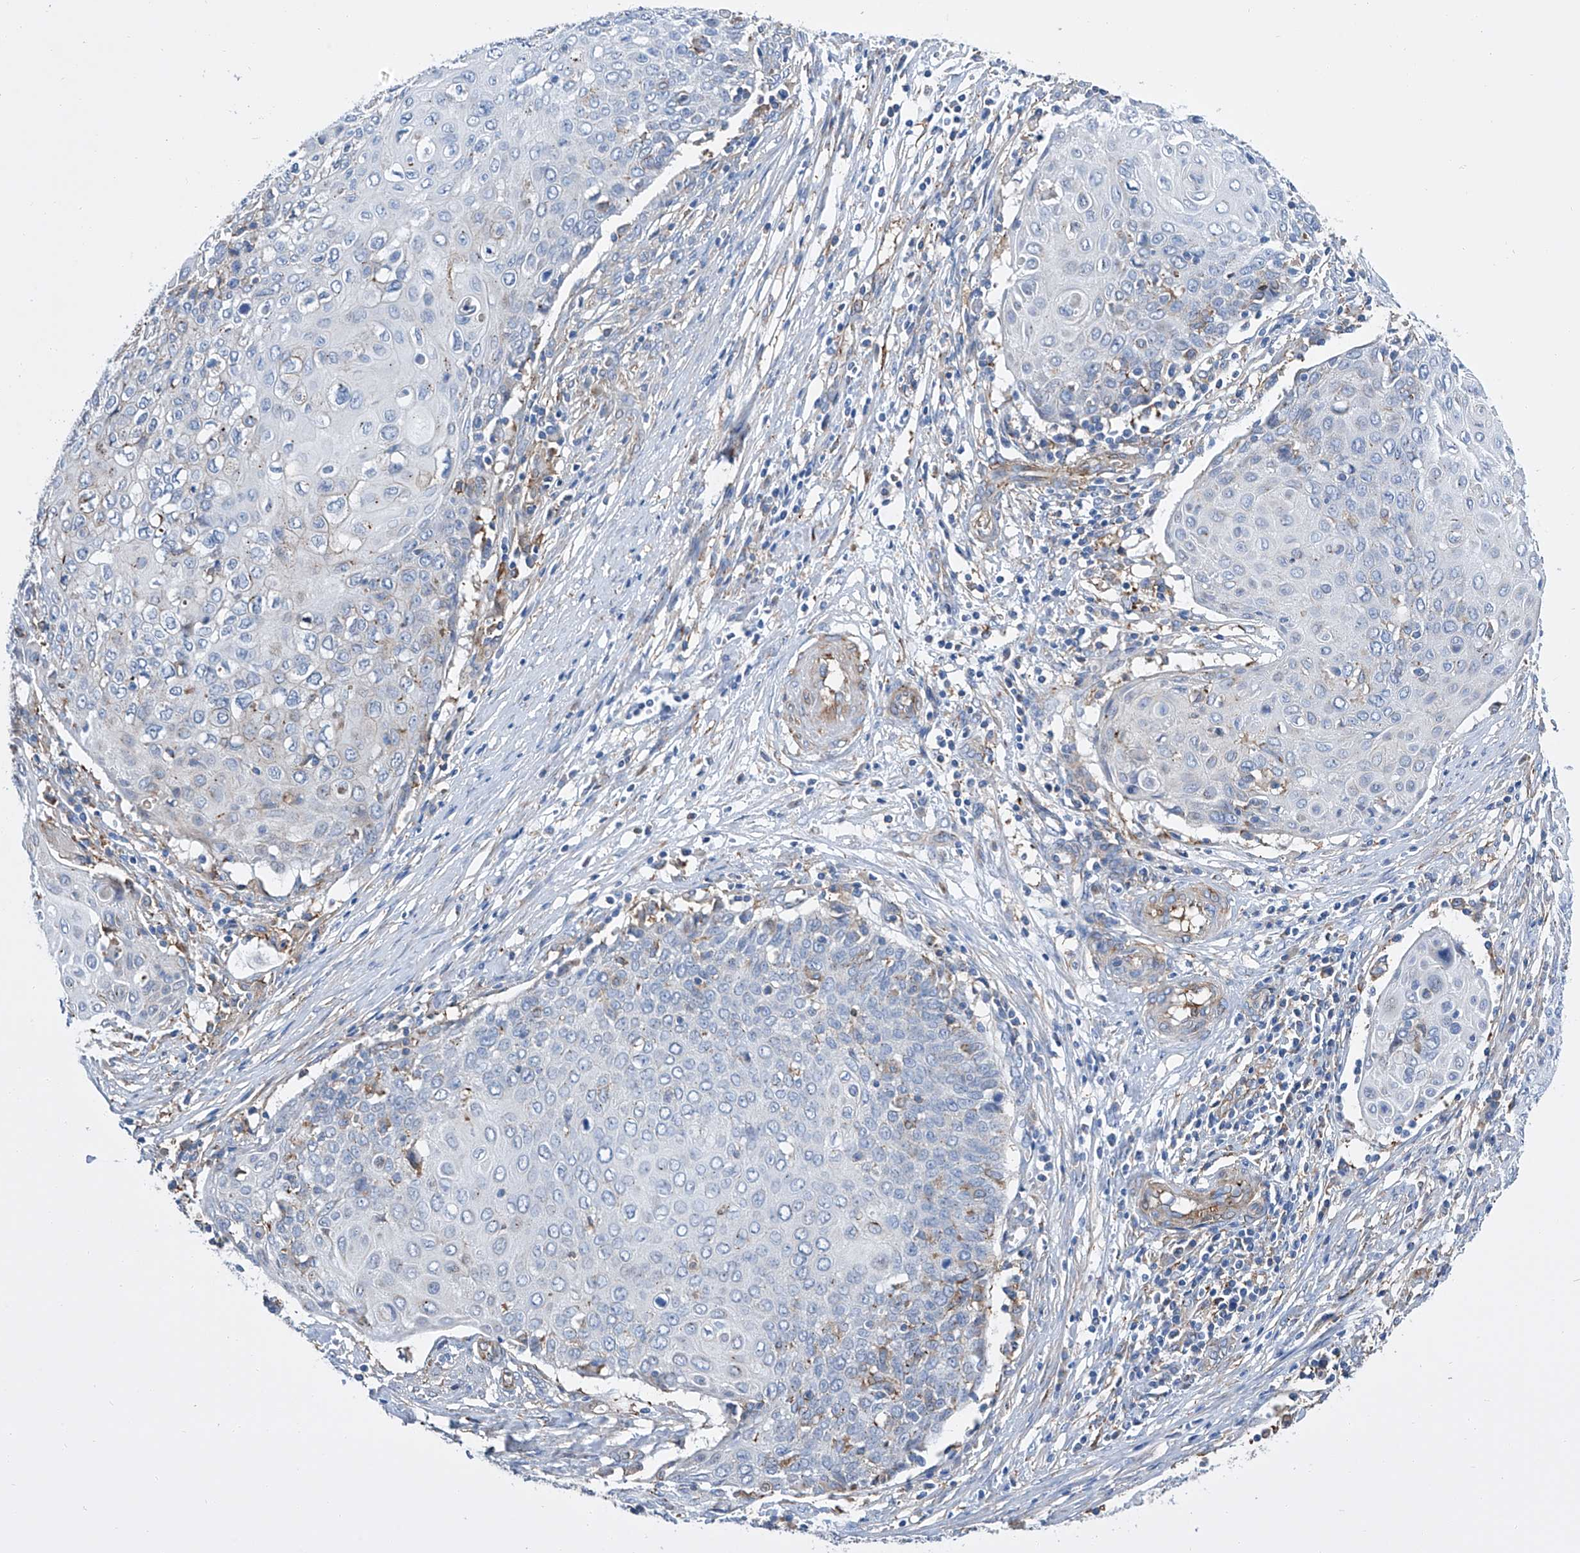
{"staining": {"intensity": "negative", "quantity": "none", "location": "none"}, "tissue": "cervical cancer", "cell_type": "Tumor cells", "image_type": "cancer", "snomed": [{"axis": "morphology", "description": "Squamous cell carcinoma, NOS"}, {"axis": "topography", "description": "Cervix"}], "caption": "Immunohistochemistry of cervical squamous cell carcinoma shows no positivity in tumor cells.", "gene": "GPT", "patient": {"sex": "female", "age": 39}}